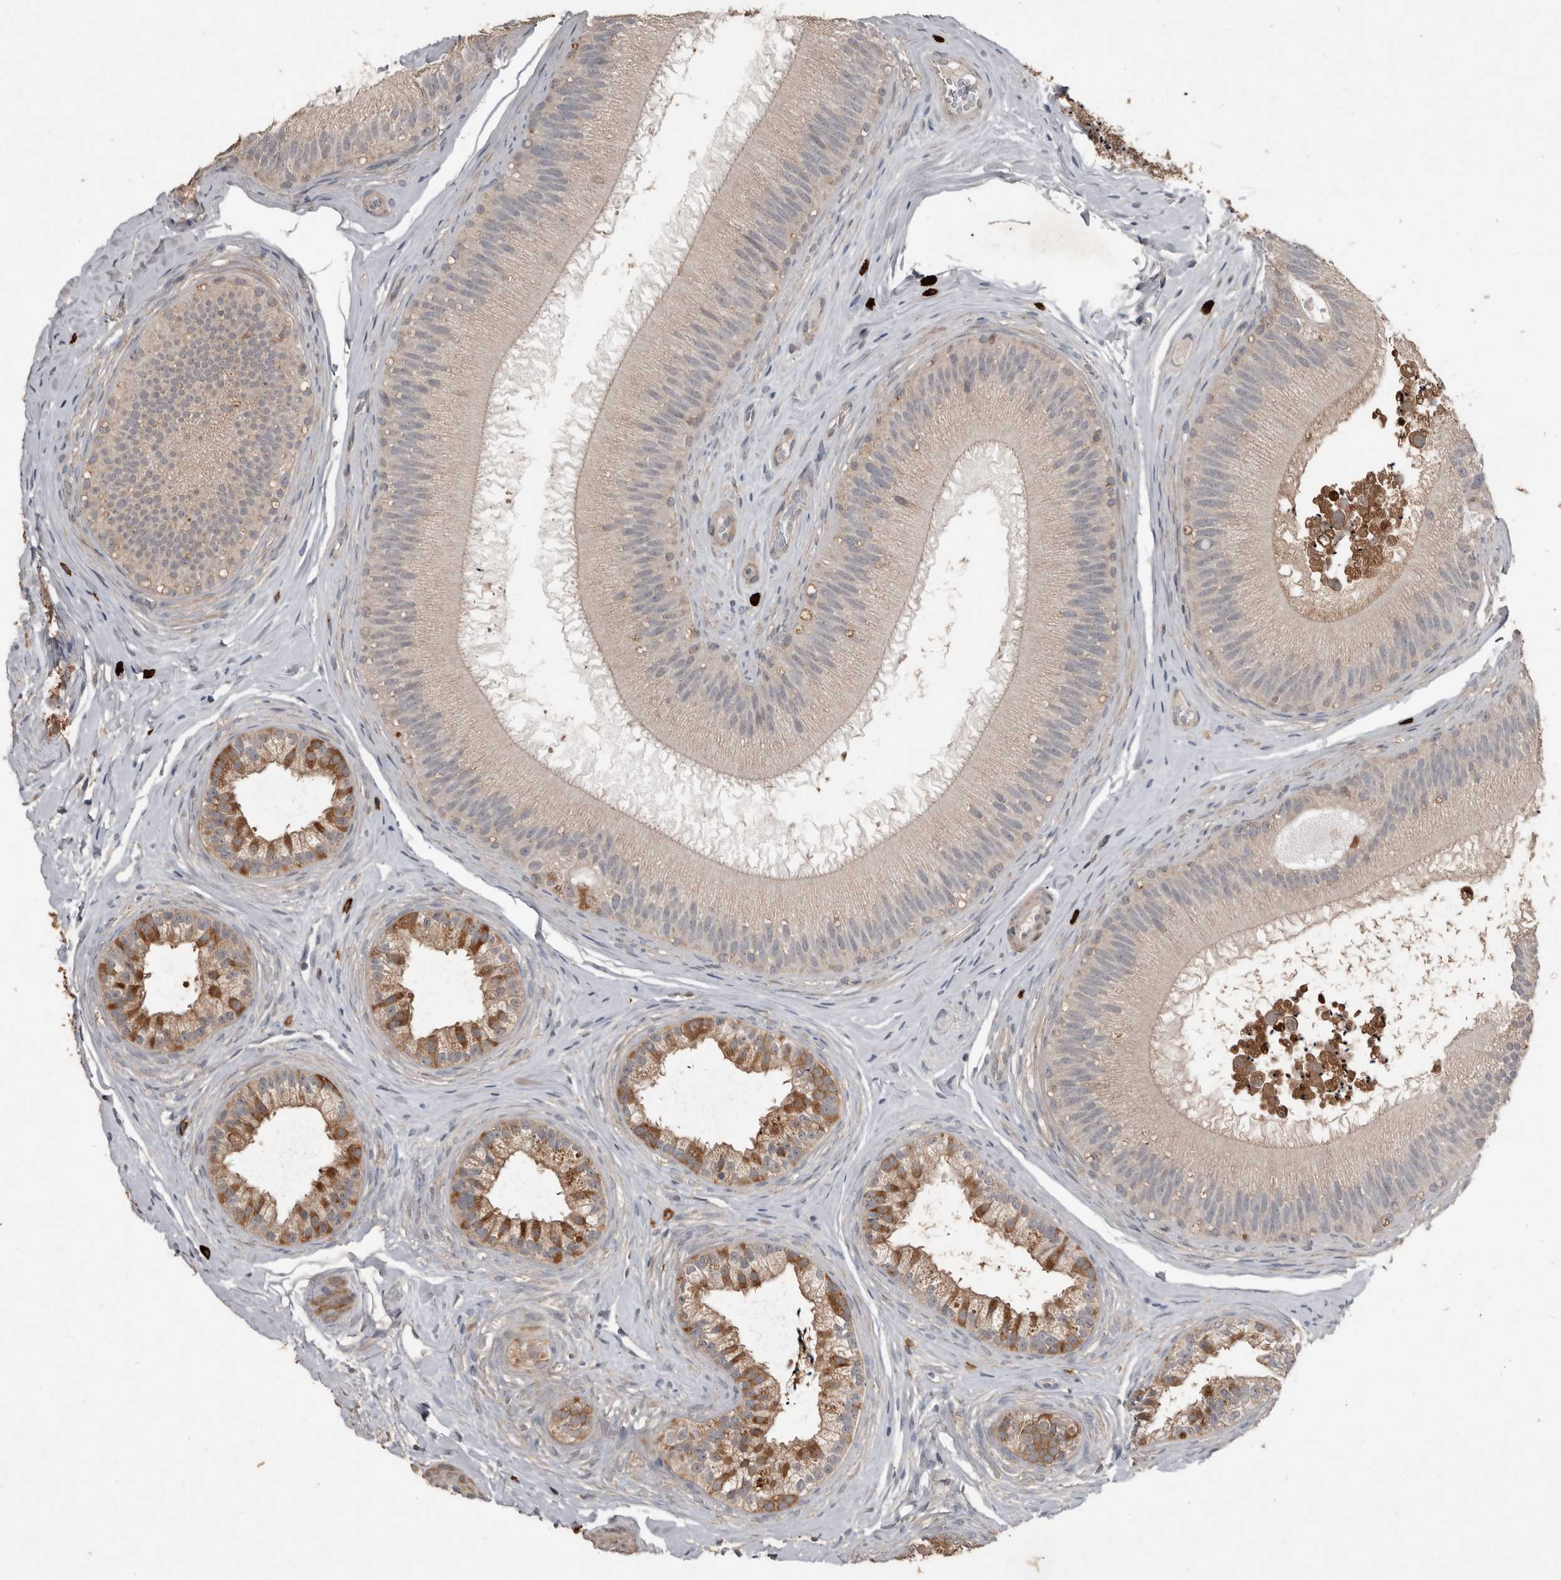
{"staining": {"intensity": "moderate", "quantity": "<25%", "location": "cytoplasmic/membranous"}, "tissue": "epididymis", "cell_type": "Glandular cells", "image_type": "normal", "snomed": [{"axis": "morphology", "description": "Normal tissue, NOS"}, {"axis": "topography", "description": "Epididymis"}], "caption": "Approximately <25% of glandular cells in normal epididymis display moderate cytoplasmic/membranous protein staining as visualized by brown immunohistochemical staining.", "gene": "BAMBI", "patient": {"sex": "male", "age": 45}}